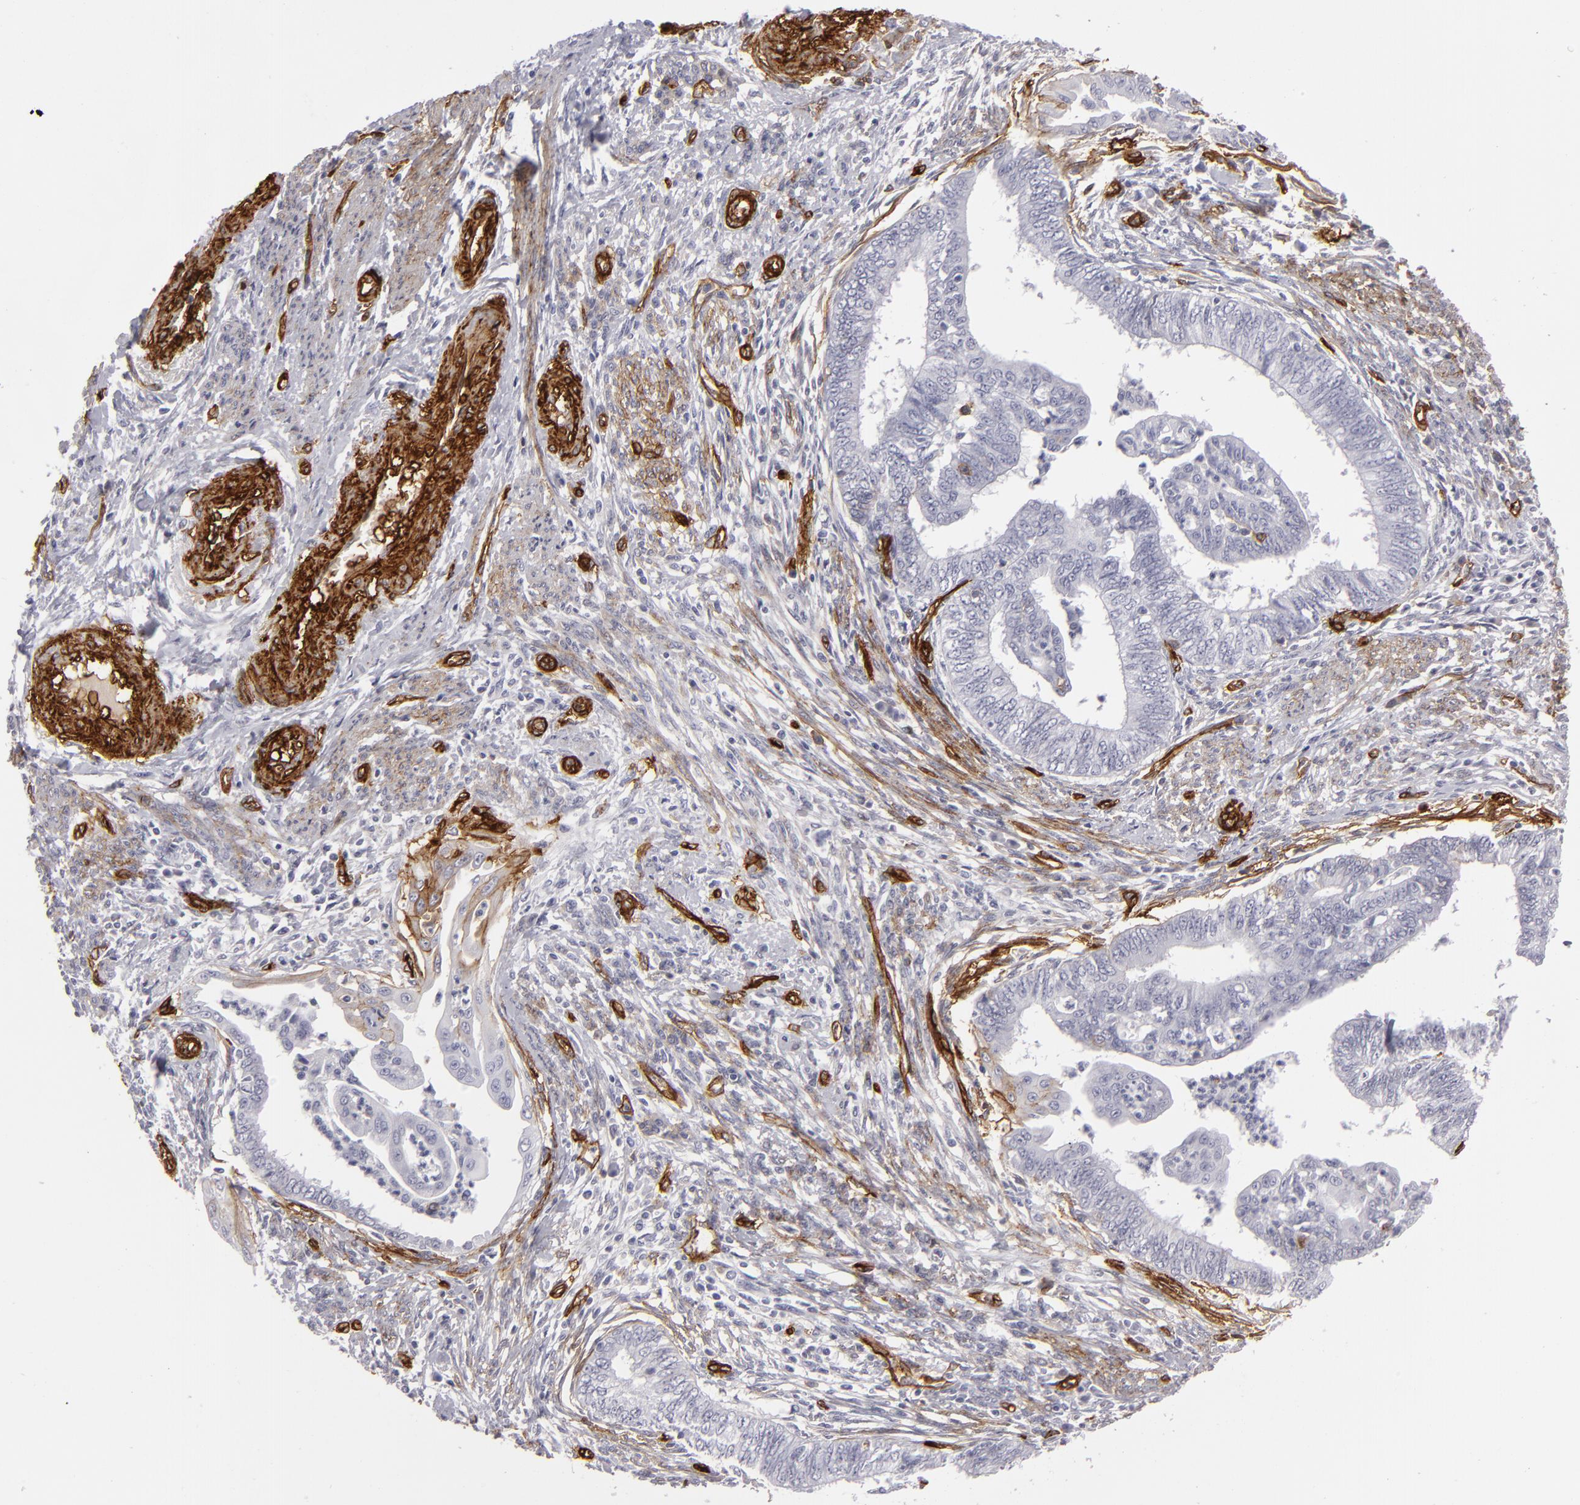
{"staining": {"intensity": "negative", "quantity": "none", "location": "none"}, "tissue": "endometrial cancer", "cell_type": "Tumor cells", "image_type": "cancer", "snomed": [{"axis": "morphology", "description": "Adenocarcinoma, NOS"}, {"axis": "topography", "description": "Endometrium"}], "caption": "The photomicrograph reveals no staining of tumor cells in endometrial cancer. (DAB (3,3'-diaminobenzidine) immunohistochemistry with hematoxylin counter stain).", "gene": "MCAM", "patient": {"sex": "female", "age": 66}}